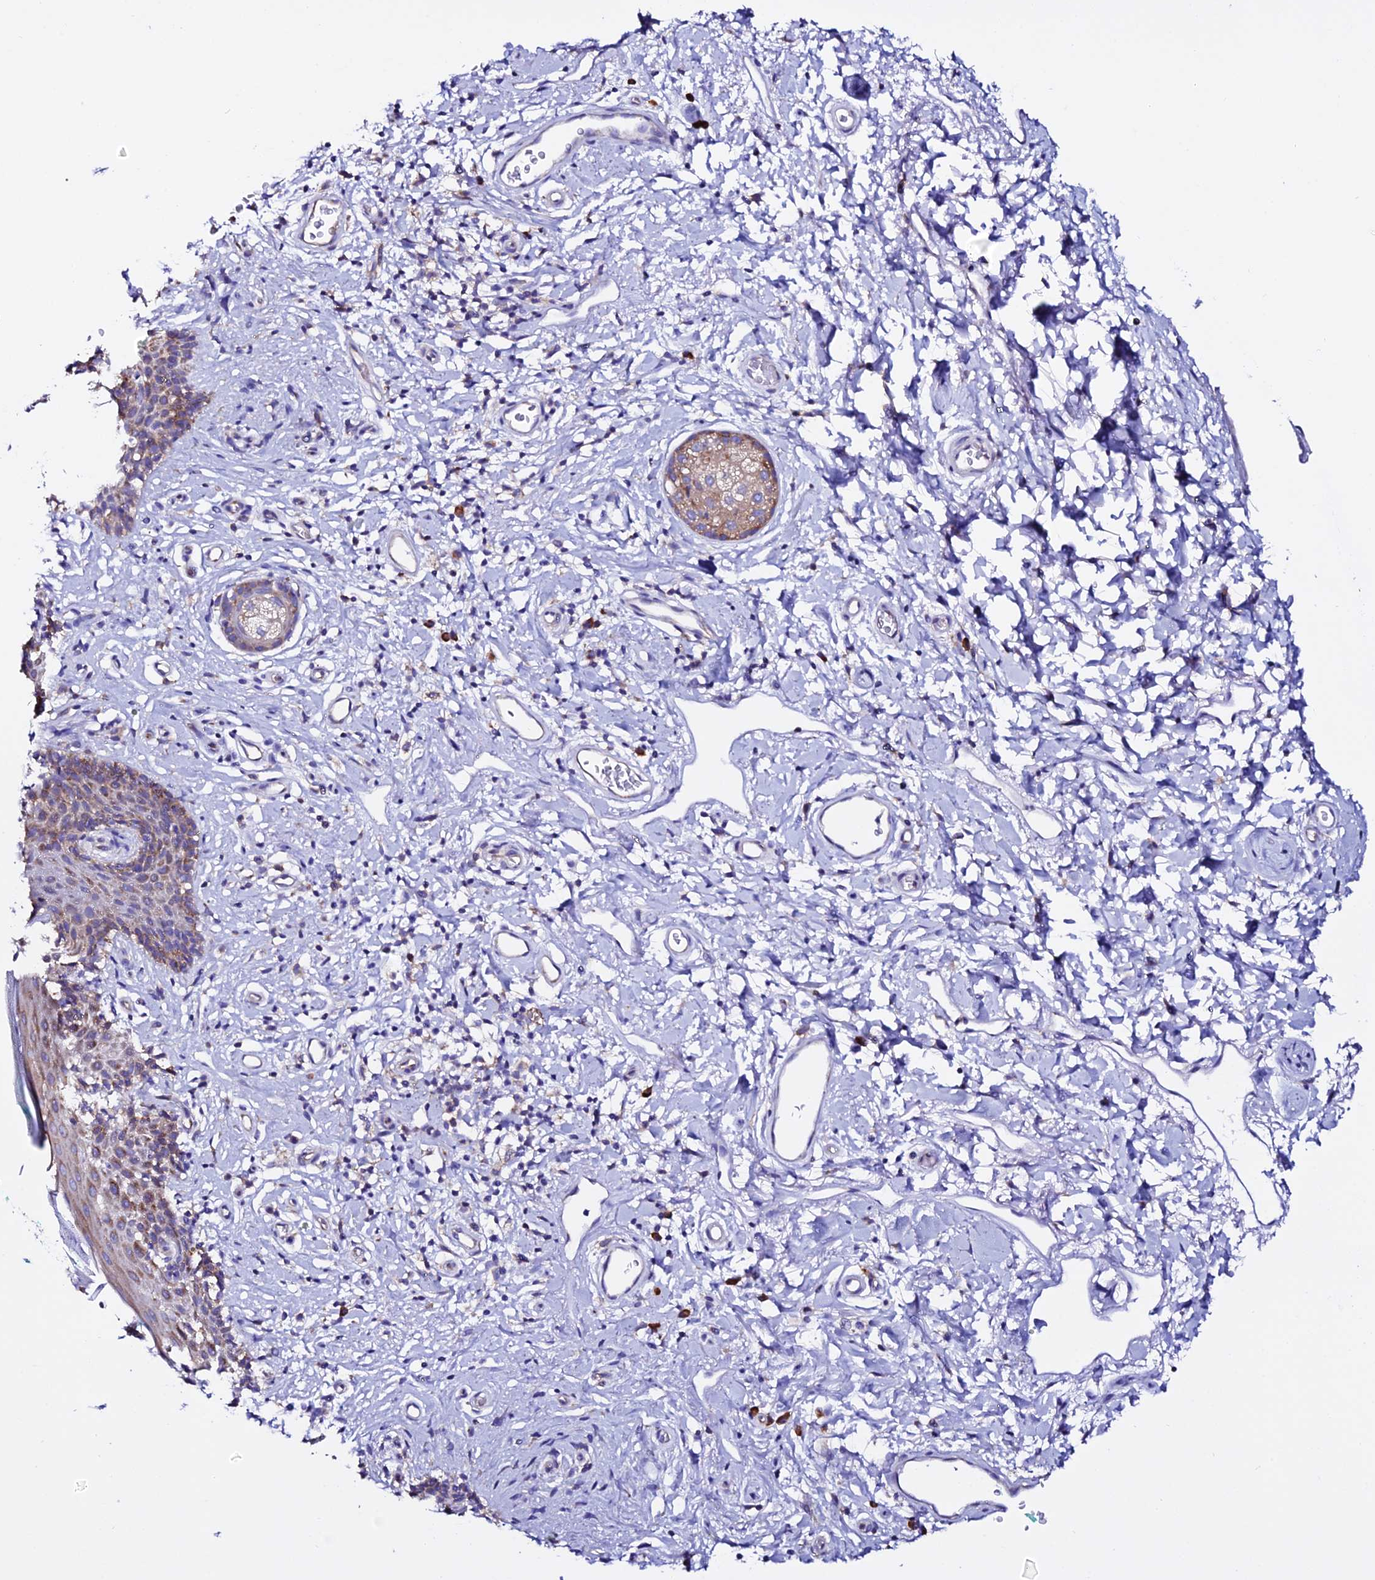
{"staining": {"intensity": "moderate", "quantity": "25%-75%", "location": "cytoplasmic/membranous"}, "tissue": "skin", "cell_type": "Epidermal cells", "image_type": "normal", "snomed": [{"axis": "morphology", "description": "Normal tissue, NOS"}, {"axis": "topography", "description": "Vulva"}], "caption": "About 25%-75% of epidermal cells in benign skin display moderate cytoplasmic/membranous protein positivity as visualized by brown immunohistochemical staining.", "gene": "EEF1G", "patient": {"sex": "female", "age": 66}}